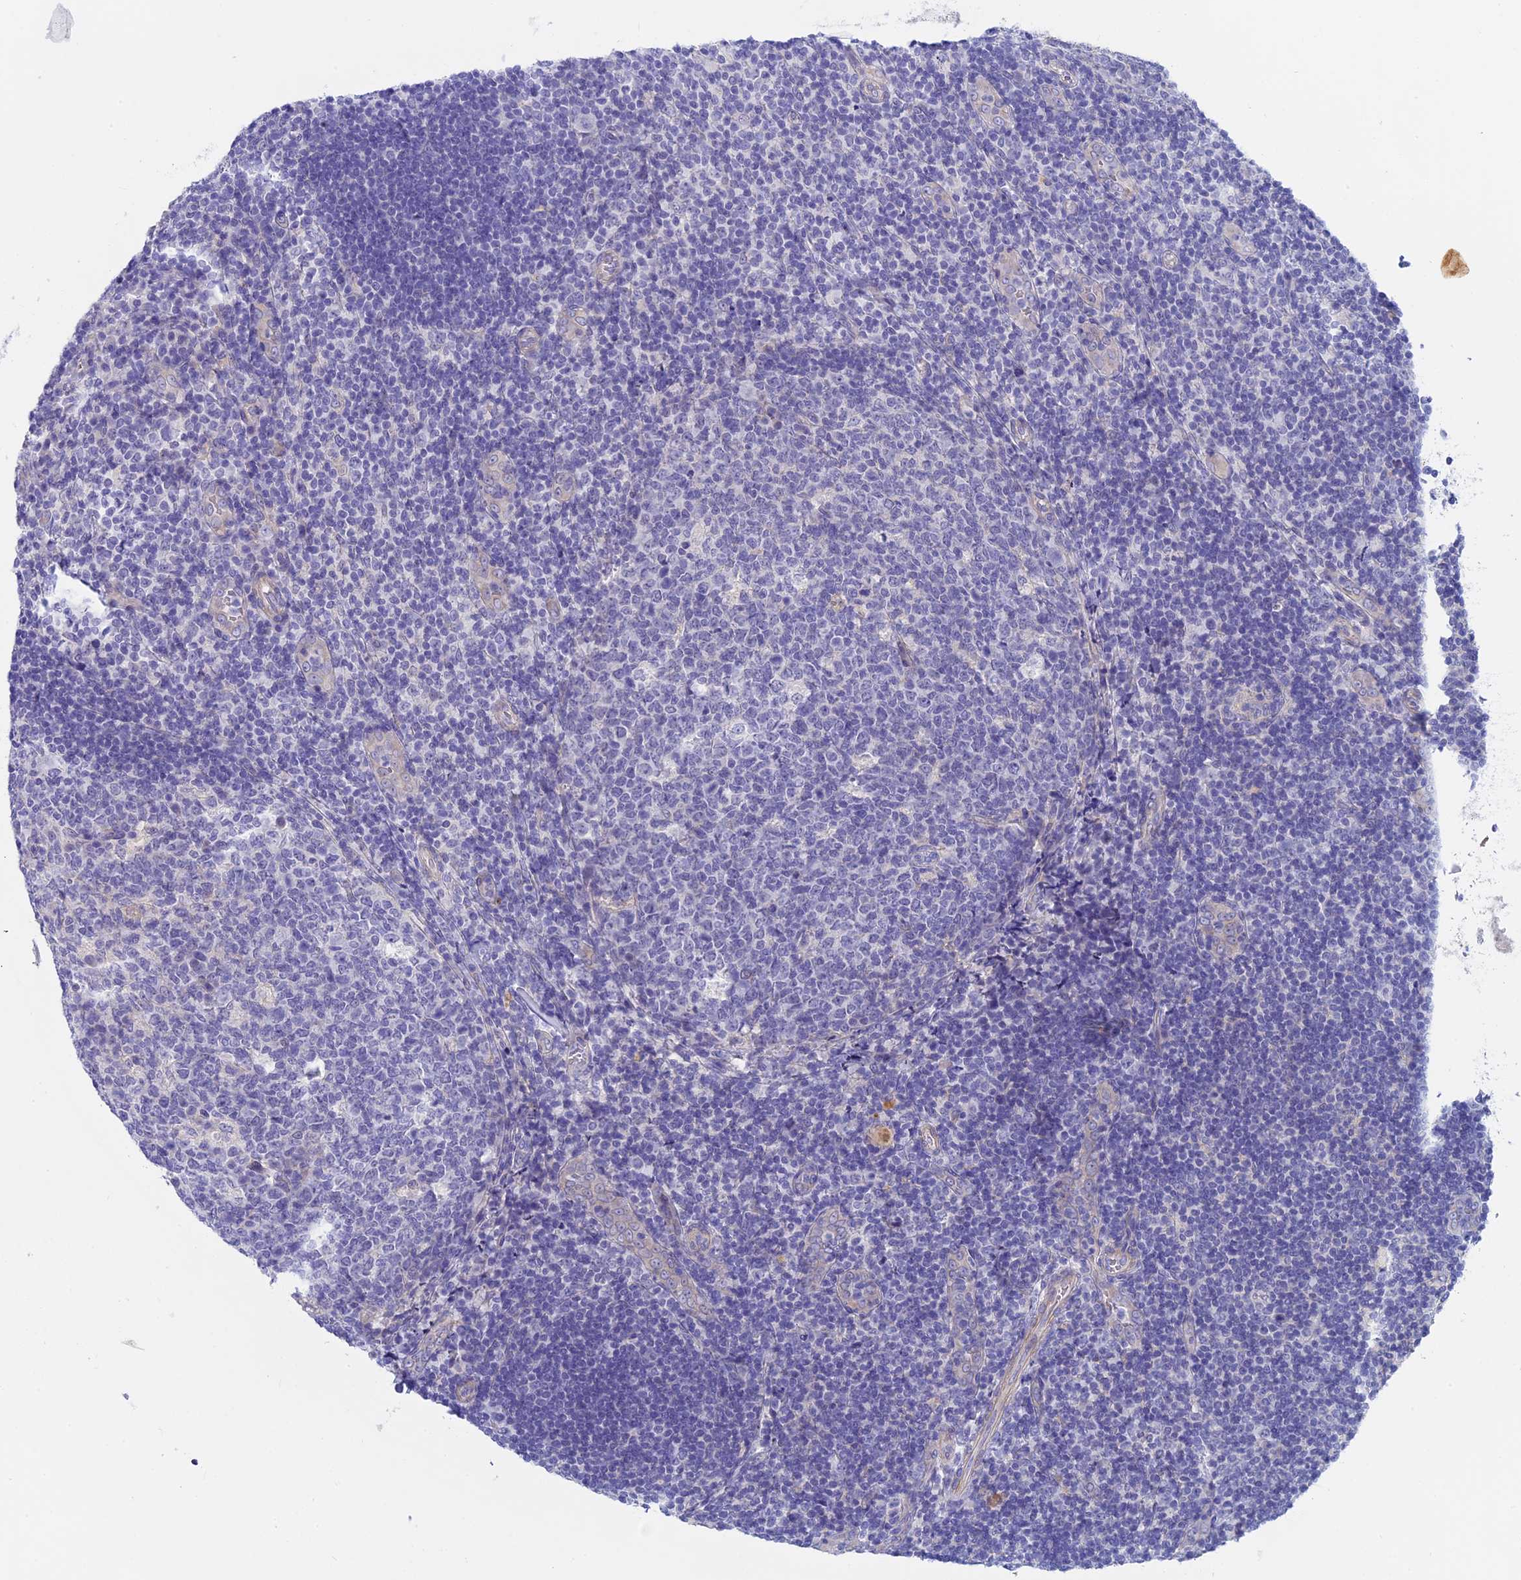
{"staining": {"intensity": "negative", "quantity": "none", "location": "none"}, "tissue": "tonsil", "cell_type": "Germinal center cells", "image_type": "normal", "snomed": [{"axis": "morphology", "description": "Normal tissue, NOS"}, {"axis": "topography", "description": "Tonsil"}], "caption": "Micrograph shows no significant protein staining in germinal center cells of normal tonsil. Brightfield microscopy of immunohistochemistry stained with DAB (brown) and hematoxylin (blue), captured at high magnification.", "gene": "GLB1L", "patient": {"sex": "male", "age": 17}}